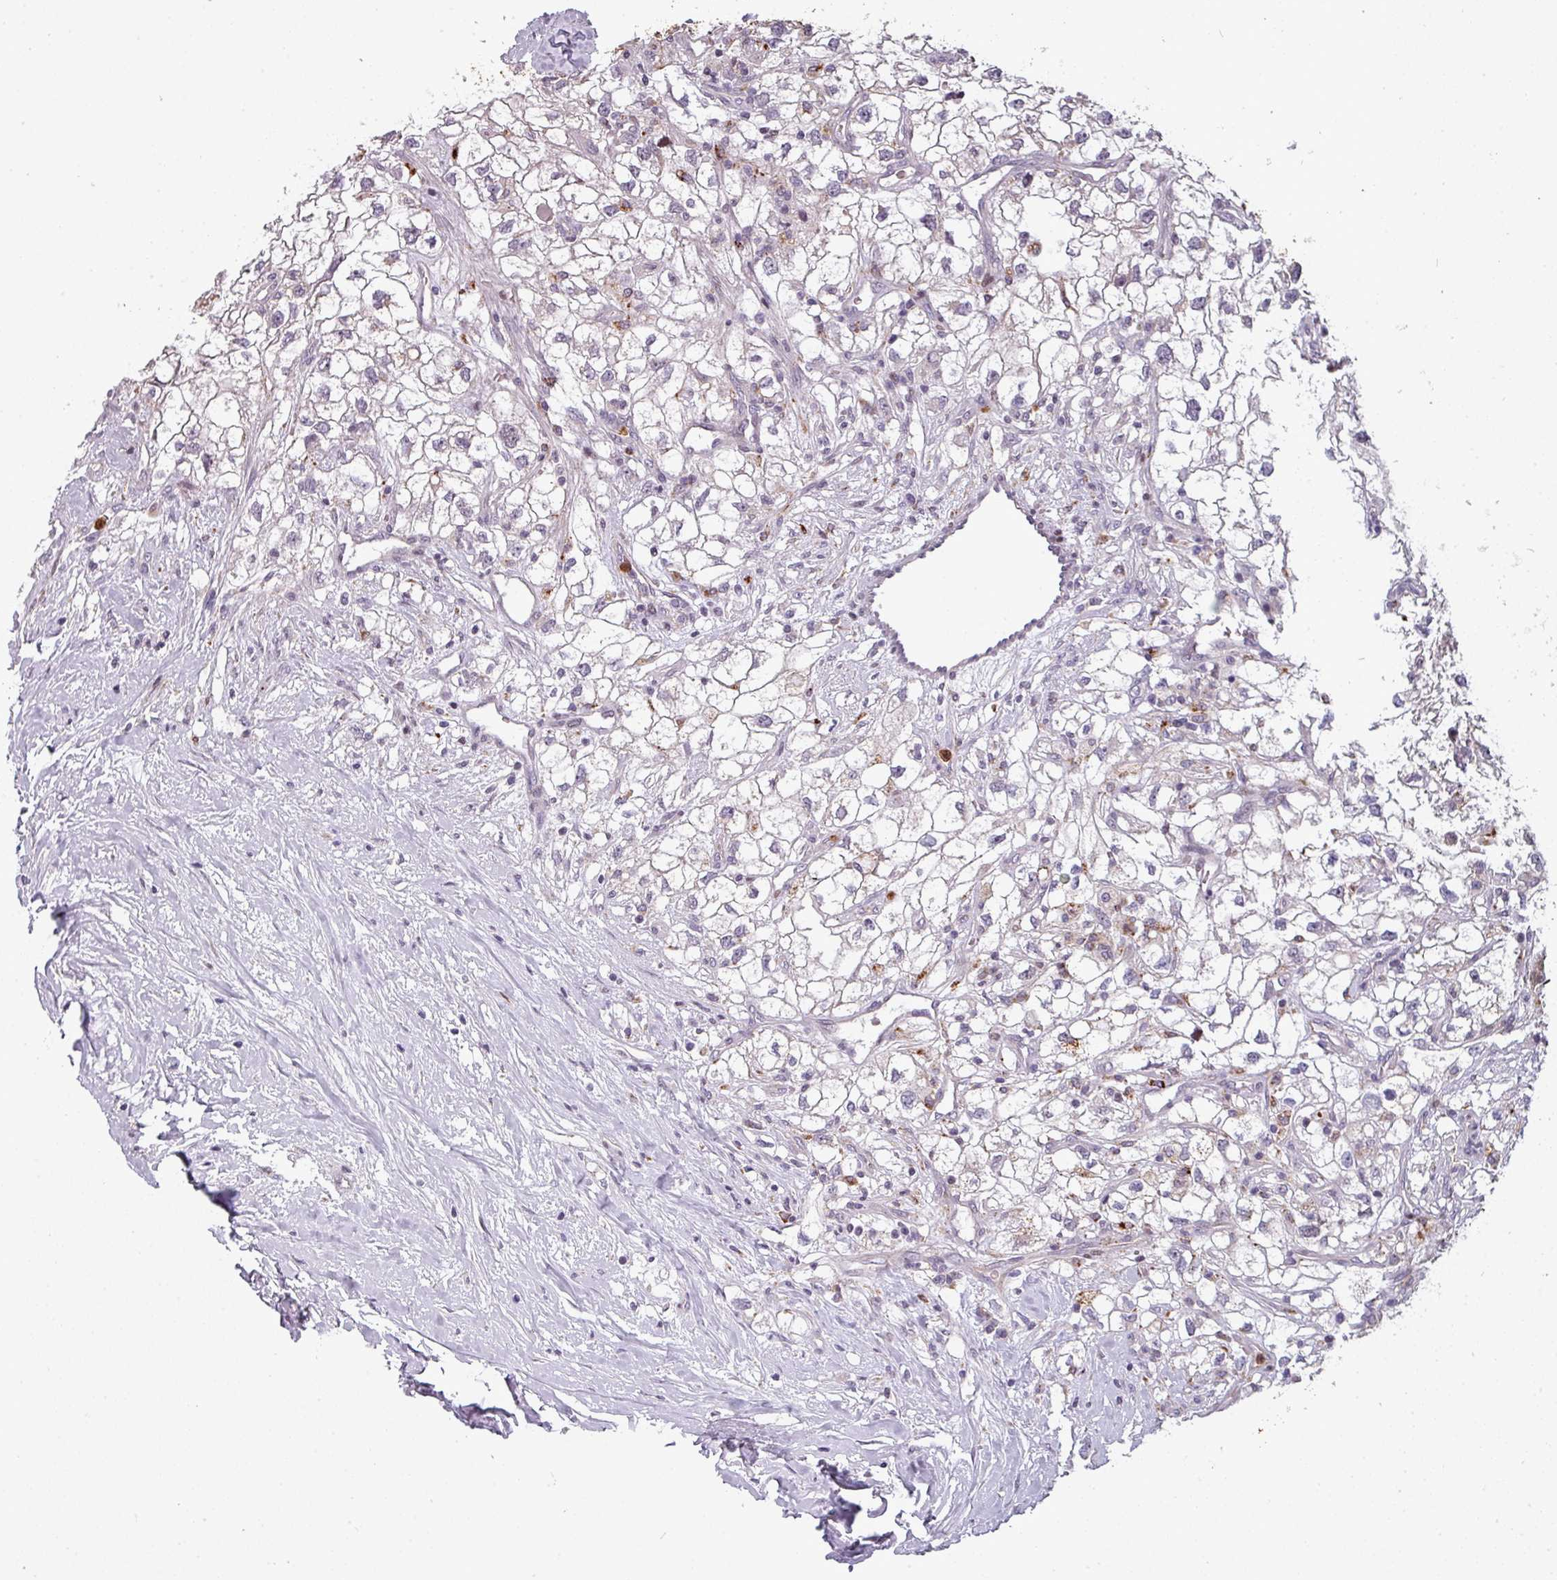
{"staining": {"intensity": "negative", "quantity": "none", "location": "none"}, "tissue": "renal cancer", "cell_type": "Tumor cells", "image_type": "cancer", "snomed": [{"axis": "morphology", "description": "Adenocarcinoma, NOS"}, {"axis": "topography", "description": "Kidney"}], "caption": "High power microscopy image of an immunohistochemistry (IHC) histopathology image of renal cancer, revealing no significant positivity in tumor cells.", "gene": "TMEFF1", "patient": {"sex": "male", "age": 59}}